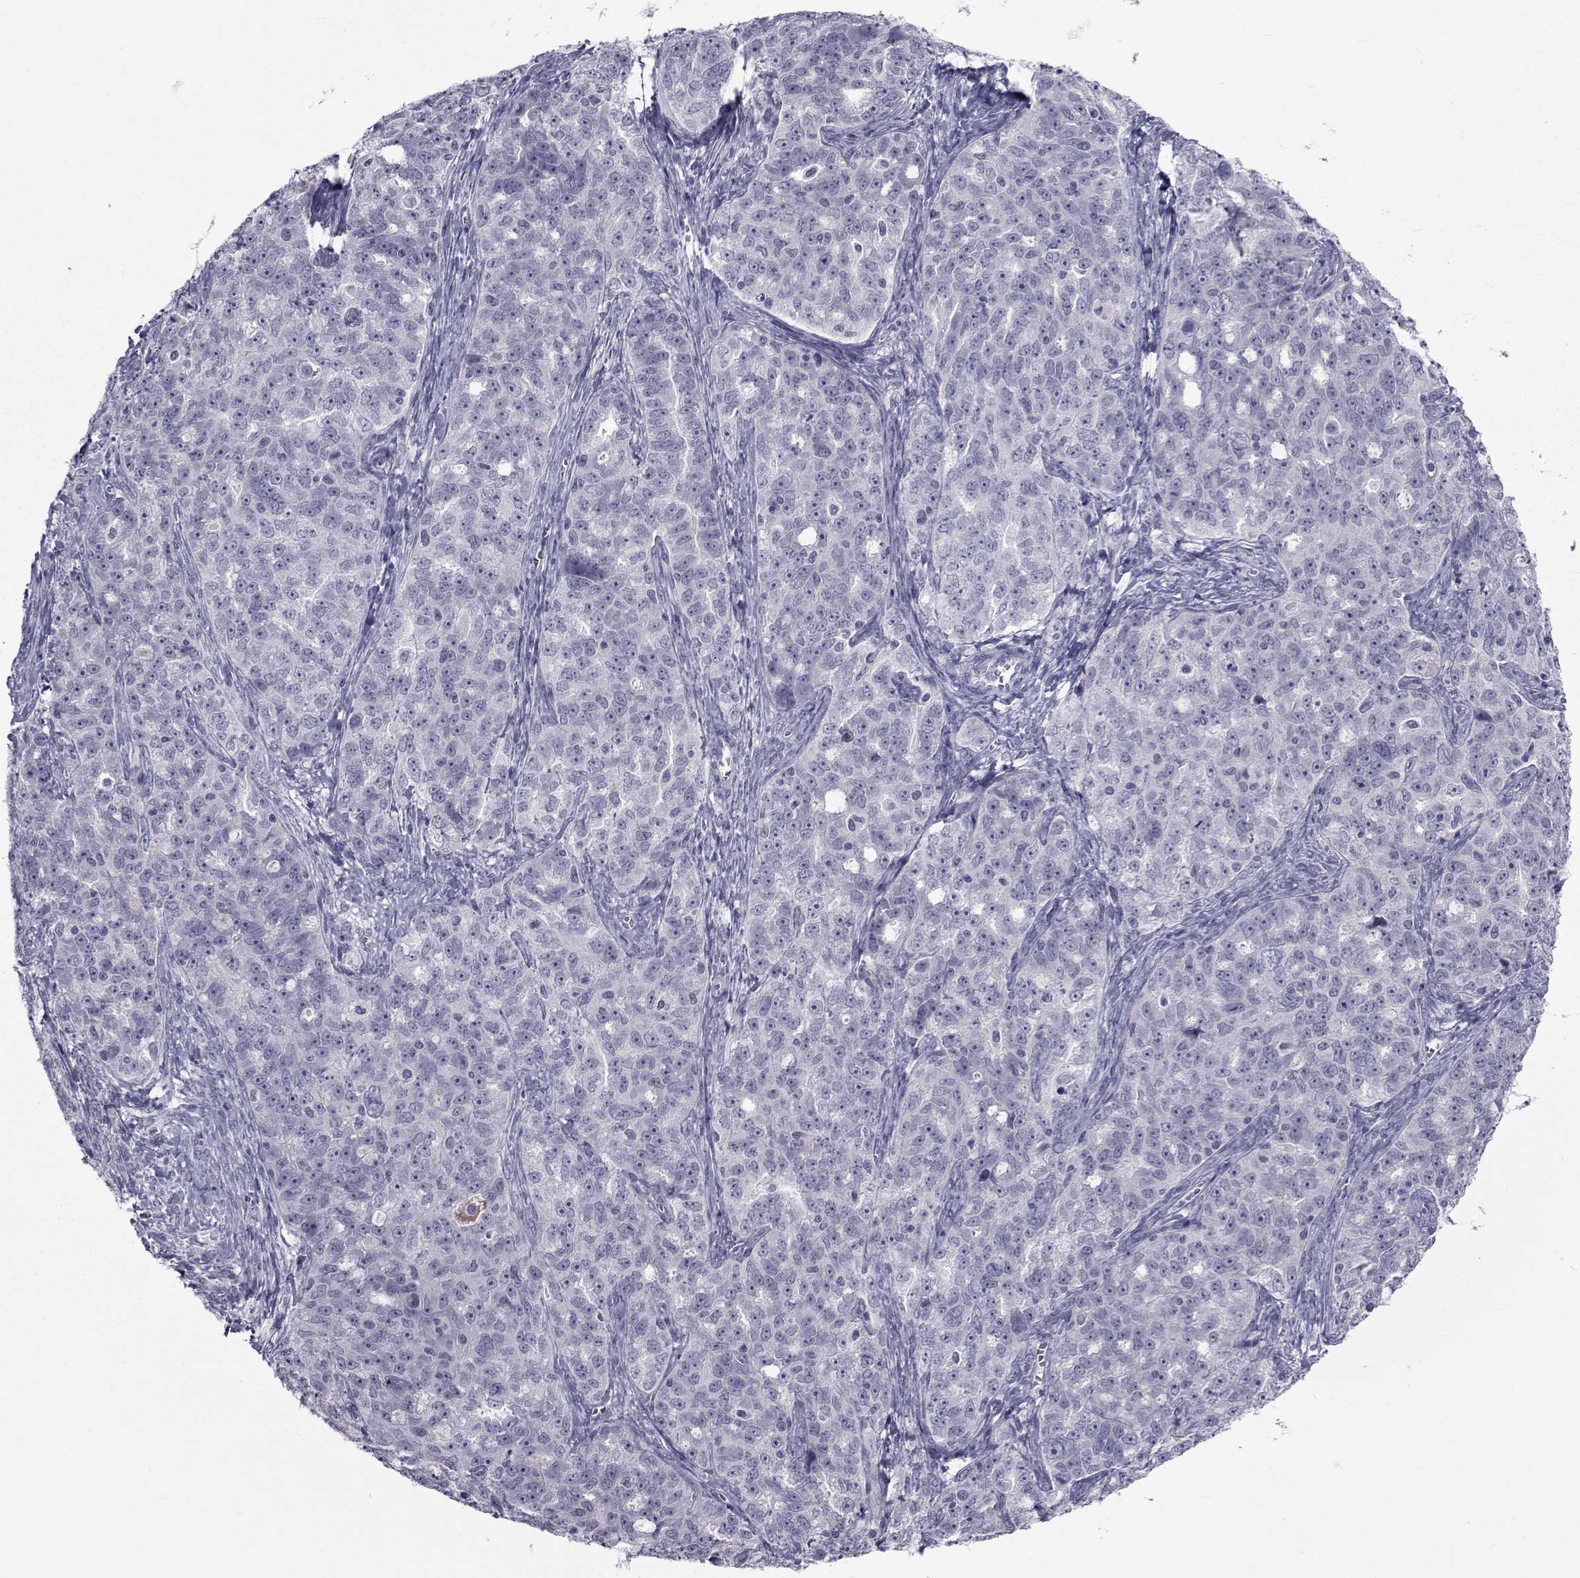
{"staining": {"intensity": "negative", "quantity": "none", "location": "none"}, "tissue": "ovarian cancer", "cell_type": "Tumor cells", "image_type": "cancer", "snomed": [{"axis": "morphology", "description": "Cystadenocarcinoma, serous, NOS"}, {"axis": "topography", "description": "Ovary"}], "caption": "This micrograph is of ovarian serous cystadenocarcinoma stained with immunohistochemistry (IHC) to label a protein in brown with the nuclei are counter-stained blue. There is no expression in tumor cells.", "gene": "PAX2", "patient": {"sex": "female", "age": 51}}